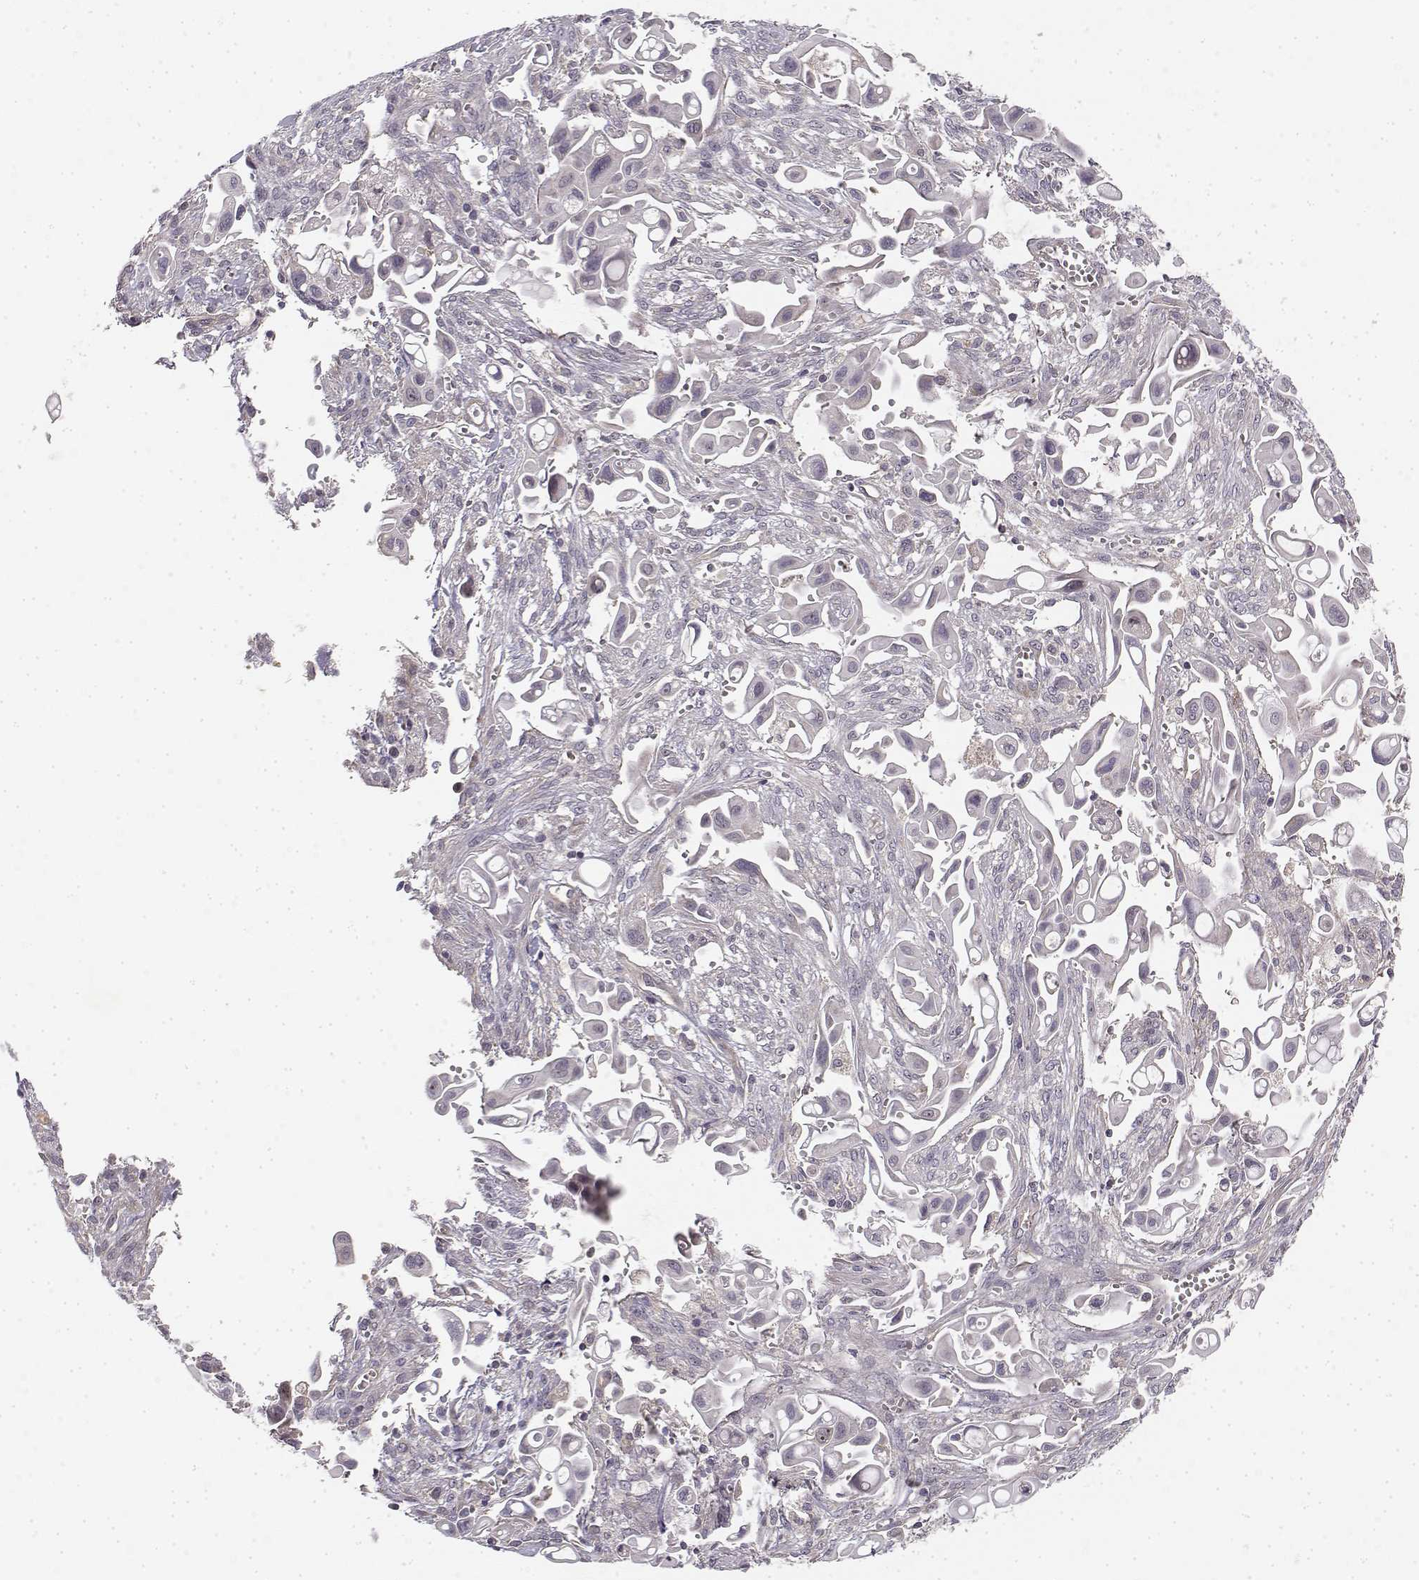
{"staining": {"intensity": "negative", "quantity": "none", "location": "none"}, "tissue": "pancreatic cancer", "cell_type": "Tumor cells", "image_type": "cancer", "snomed": [{"axis": "morphology", "description": "Adenocarcinoma, NOS"}, {"axis": "topography", "description": "Pancreas"}], "caption": "This is an immunohistochemistry (IHC) photomicrograph of pancreatic cancer (adenocarcinoma). There is no positivity in tumor cells.", "gene": "MED12L", "patient": {"sex": "male", "age": 50}}